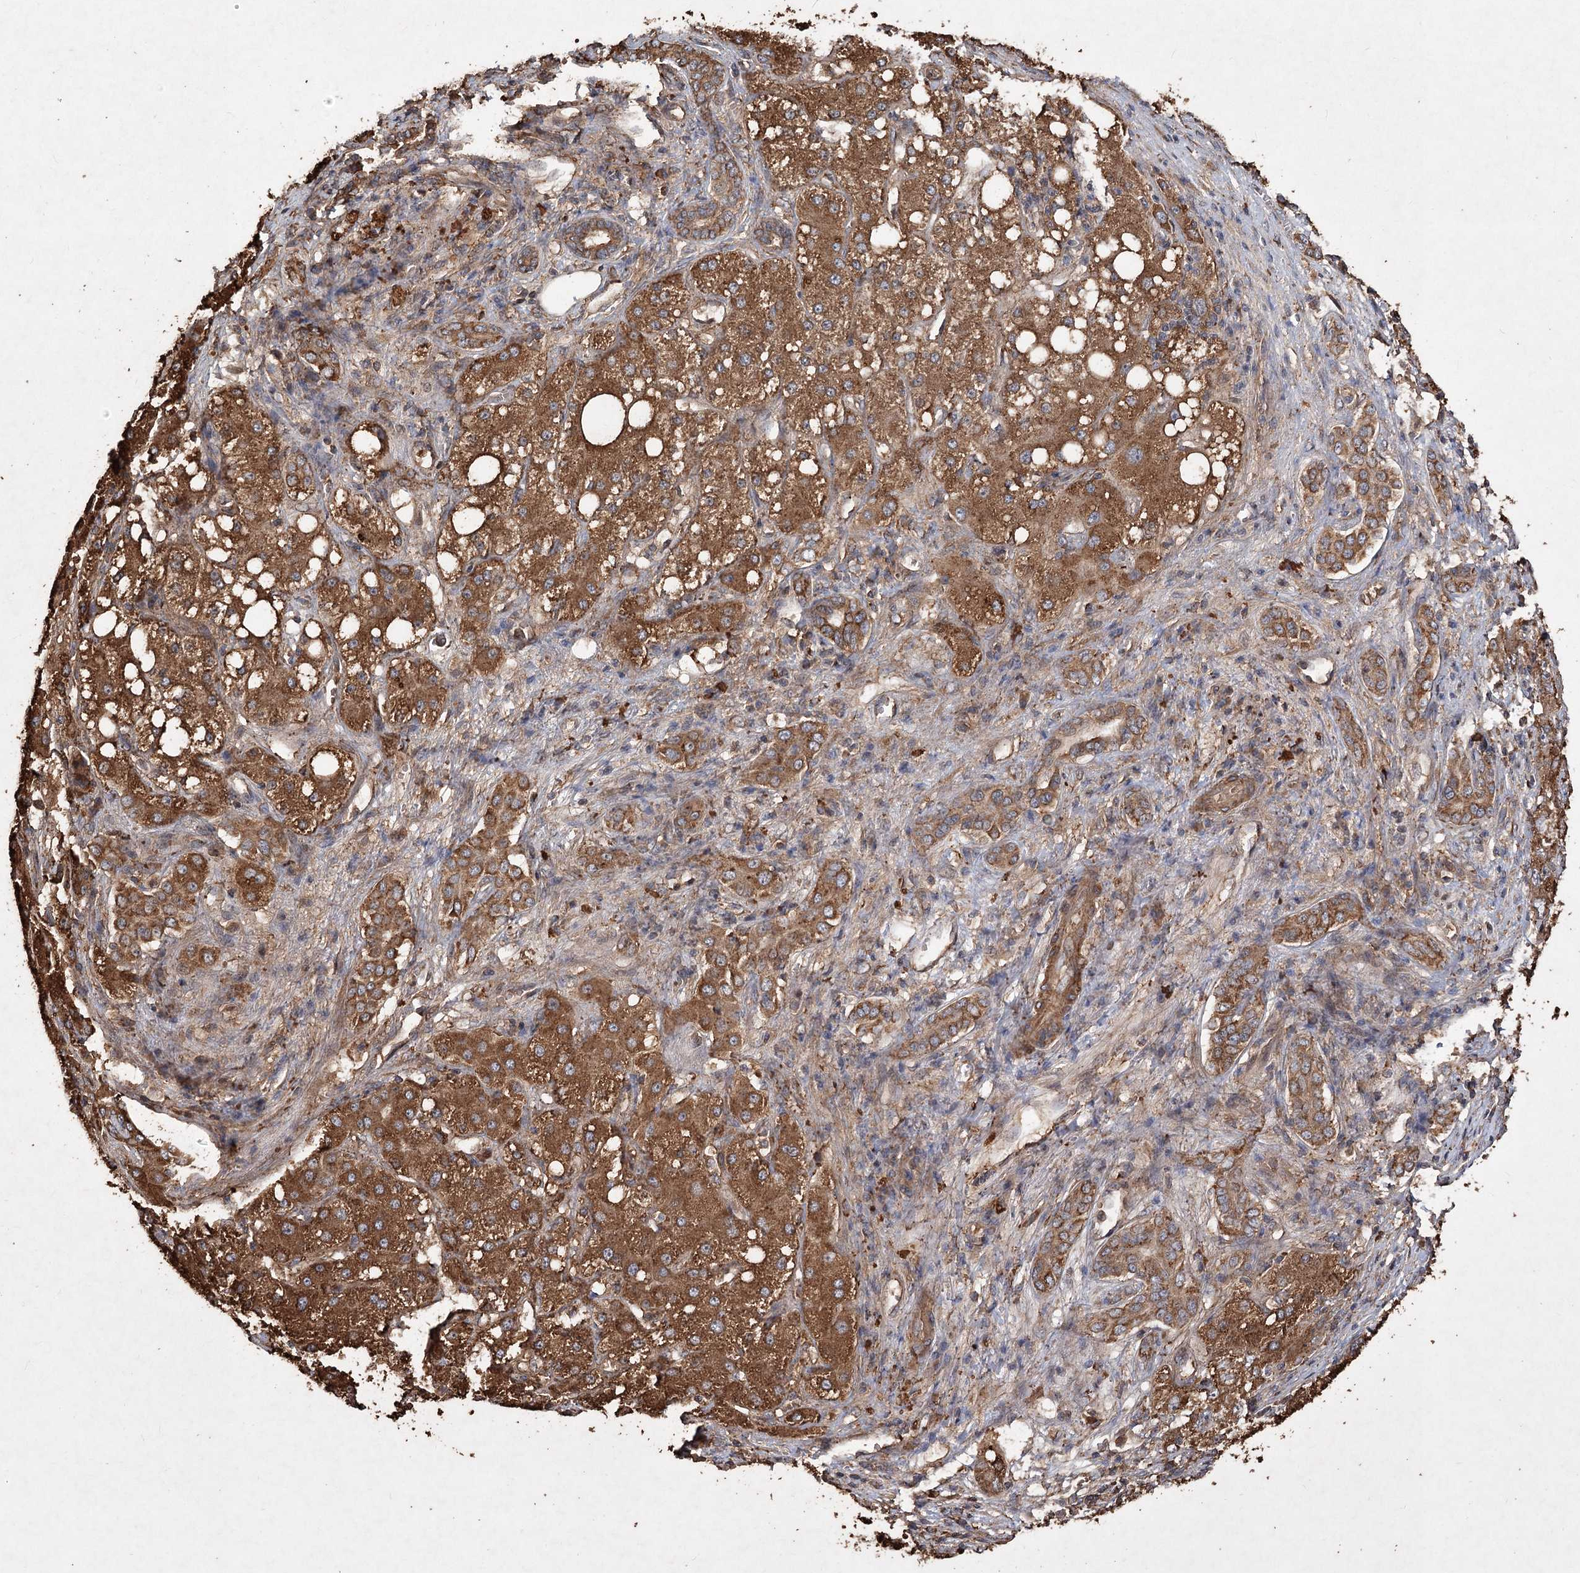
{"staining": {"intensity": "strong", "quantity": ">75%", "location": "cytoplasmic/membranous"}, "tissue": "liver cancer", "cell_type": "Tumor cells", "image_type": "cancer", "snomed": [{"axis": "morphology", "description": "Carcinoma, Hepatocellular, NOS"}, {"axis": "topography", "description": "Liver"}], "caption": "Human liver cancer stained with a brown dye exhibits strong cytoplasmic/membranous positive staining in about >75% of tumor cells.", "gene": "PIK3C2A", "patient": {"sex": "male", "age": 80}}